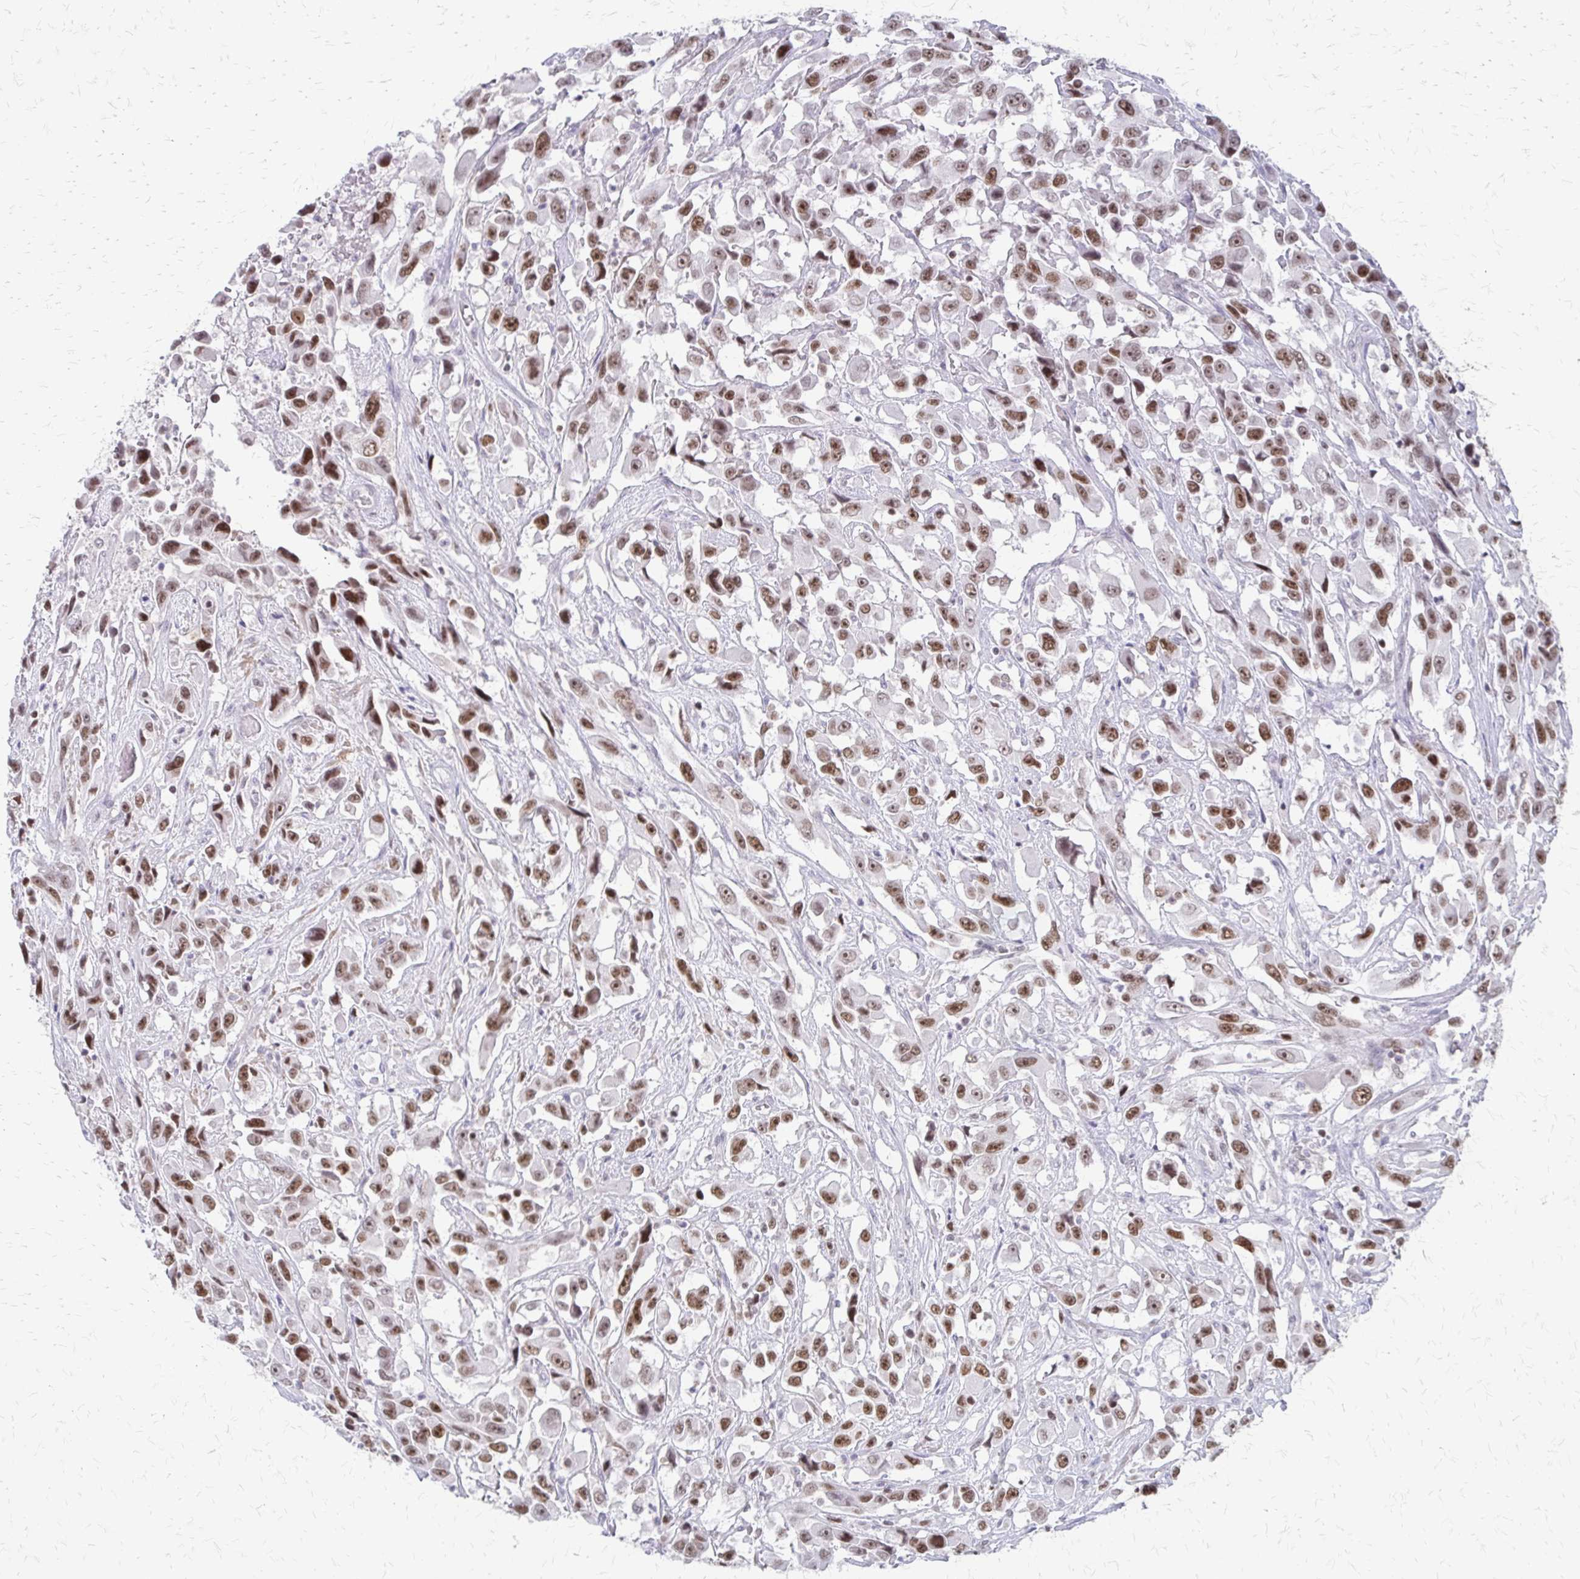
{"staining": {"intensity": "moderate", "quantity": ">75%", "location": "nuclear"}, "tissue": "urothelial cancer", "cell_type": "Tumor cells", "image_type": "cancer", "snomed": [{"axis": "morphology", "description": "Urothelial carcinoma, High grade"}, {"axis": "topography", "description": "Urinary bladder"}], "caption": "Immunohistochemical staining of human urothelial cancer displays moderate nuclear protein positivity in about >75% of tumor cells. The staining was performed using DAB (3,3'-diaminobenzidine) to visualize the protein expression in brown, while the nuclei were stained in blue with hematoxylin (Magnification: 20x).", "gene": "EED", "patient": {"sex": "male", "age": 53}}